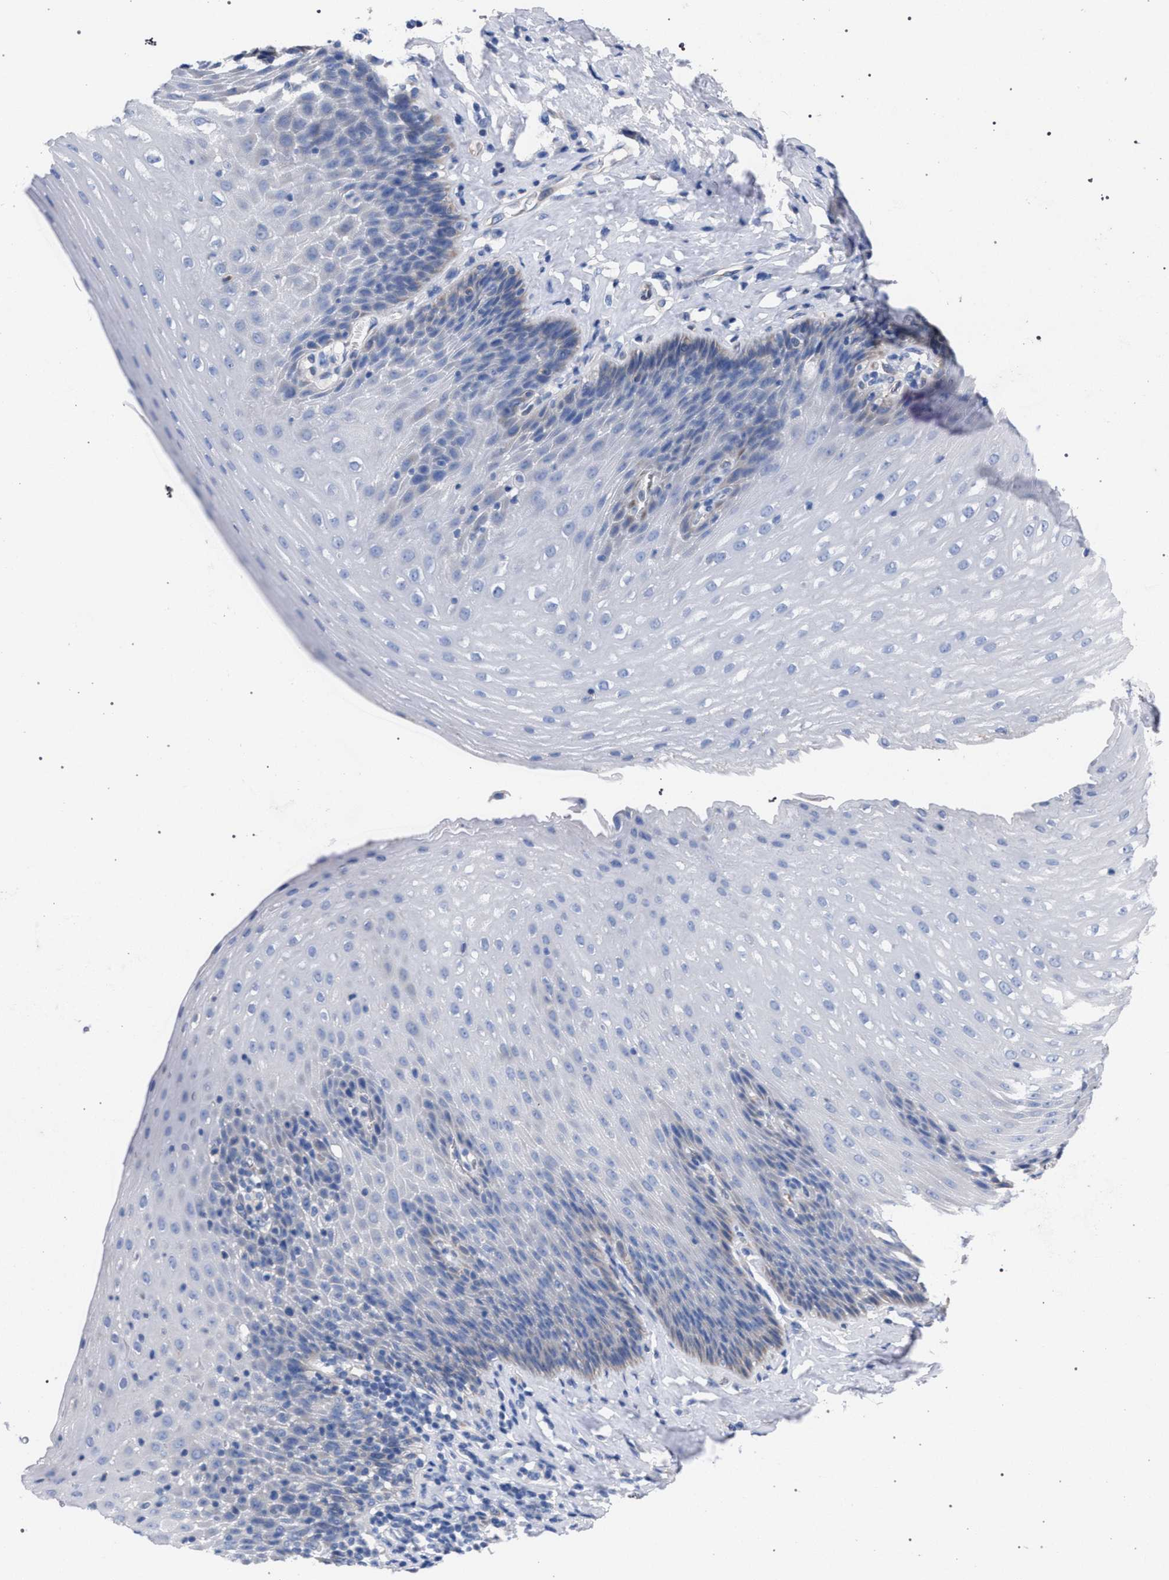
{"staining": {"intensity": "negative", "quantity": "none", "location": "none"}, "tissue": "esophagus", "cell_type": "Squamous epithelial cells", "image_type": "normal", "snomed": [{"axis": "morphology", "description": "Normal tissue, NOS"}, {"axis": "topography", "description": "Esophagus"}], "caption": "Squamous epithelial cells show no significant expression in unremarkable esophagus. Brightfield microscopy of immunohistochemistry stained with DAB (3,3'-diaminobenzidine) (brown) and hematoxylin (blue), captured at high magnification.", "gene": "GMPR", "patient": {"sex": "female", "age": 61}}